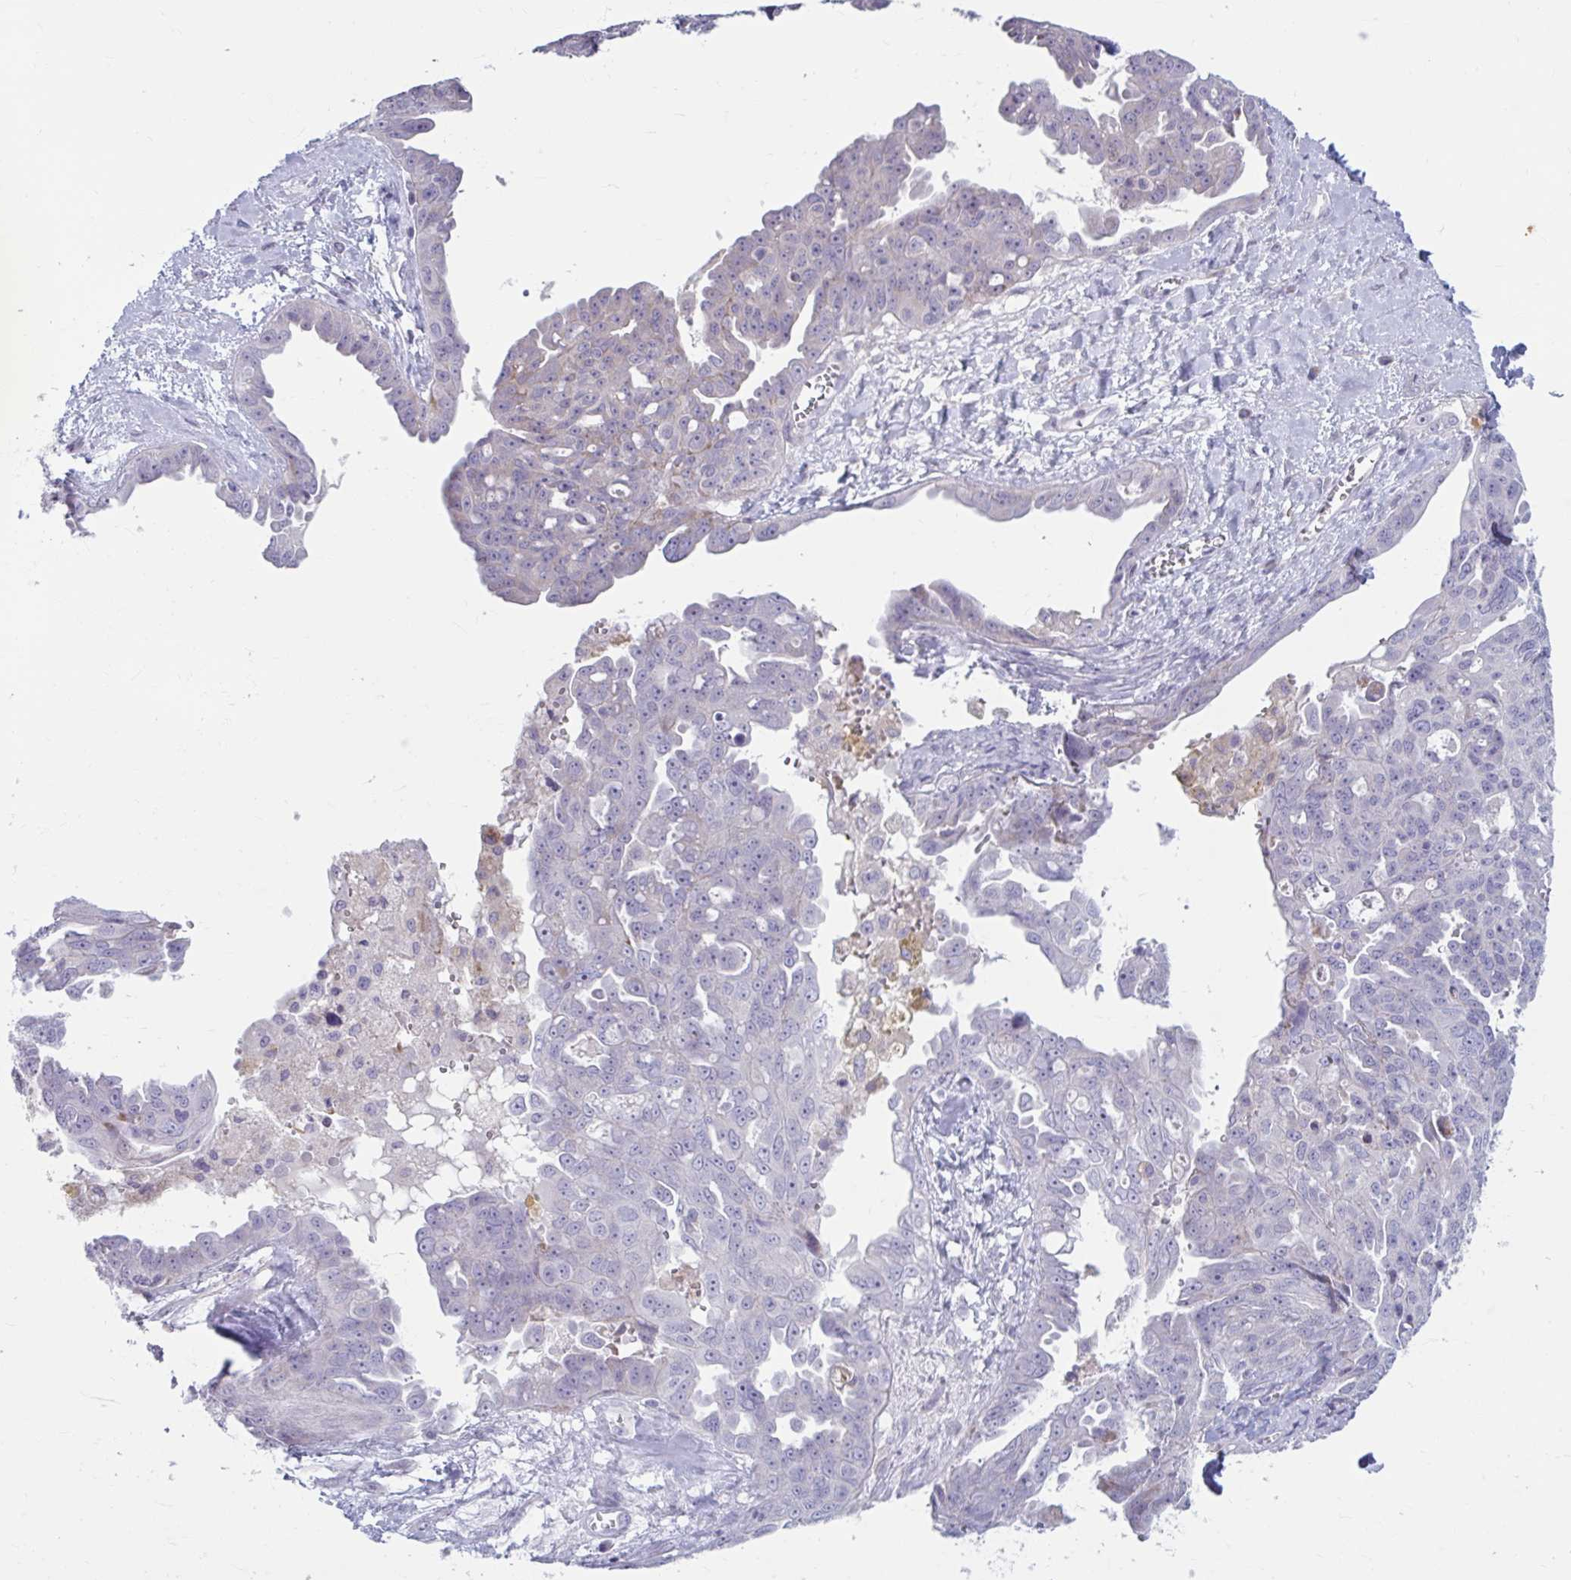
{"staining": {"intensity": "negative", "quantity": "none", "location": "none"}, "tissue": "ovarian cancer", "cell_type": "Tumor cells", "image_type": "cancer", "snomed": [{"axis": "morphology", "description": "Carcinoma, endometroid"}, {"axis": "topography", "description": "Ovary"}], "caption": "A histopathology image of endometroid carcinoma (ovarian) stained for a protein demonstrates no brown staining in tumor cells.", "gene": "MSMO1", "patient": {"sex": "female", "age": 70}}